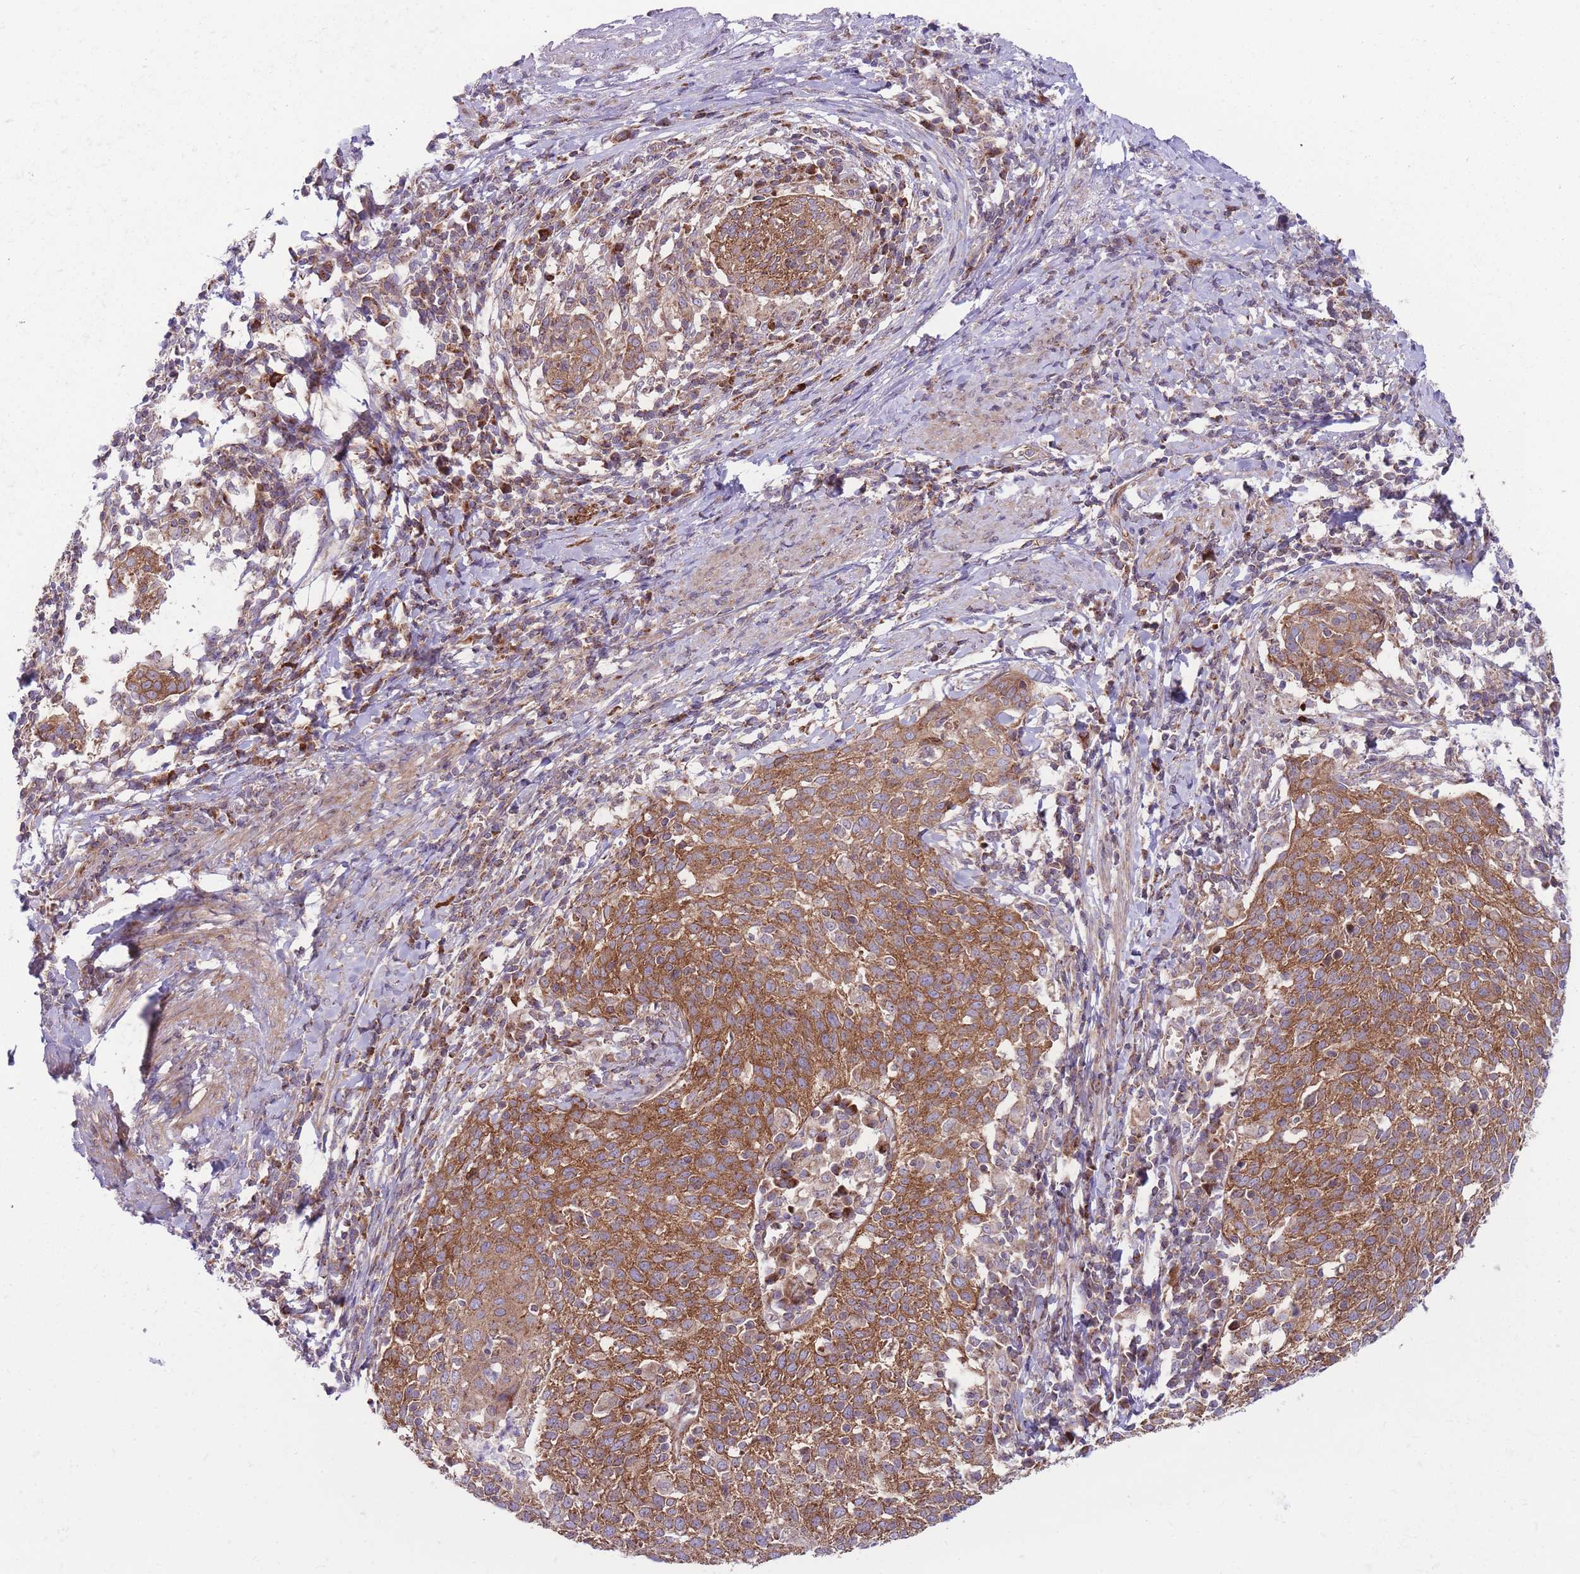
{"staining": {"intensity": "moderate", "quantity": ">75%", "location": "cytoplasmic/membranous"}, "tissue": "cervical cancer", "cell_type": "Tumor cells", "image_type": "cancer", "snomed": [{"axis": "morphology", "description": "Squamous cell carcinoma, NOS"}, {"axis": "topography", "description": "Cervix"}], "caption": "There is medium levels of moderate cytoplasmic/membranous staining in tumor cells of squamous cell carcinoma (cervical), as demonstrated by immunohistochemical staining (brown color).", "gene": "ANKRD10", "patient": {"sex": "female", "age": 52}}